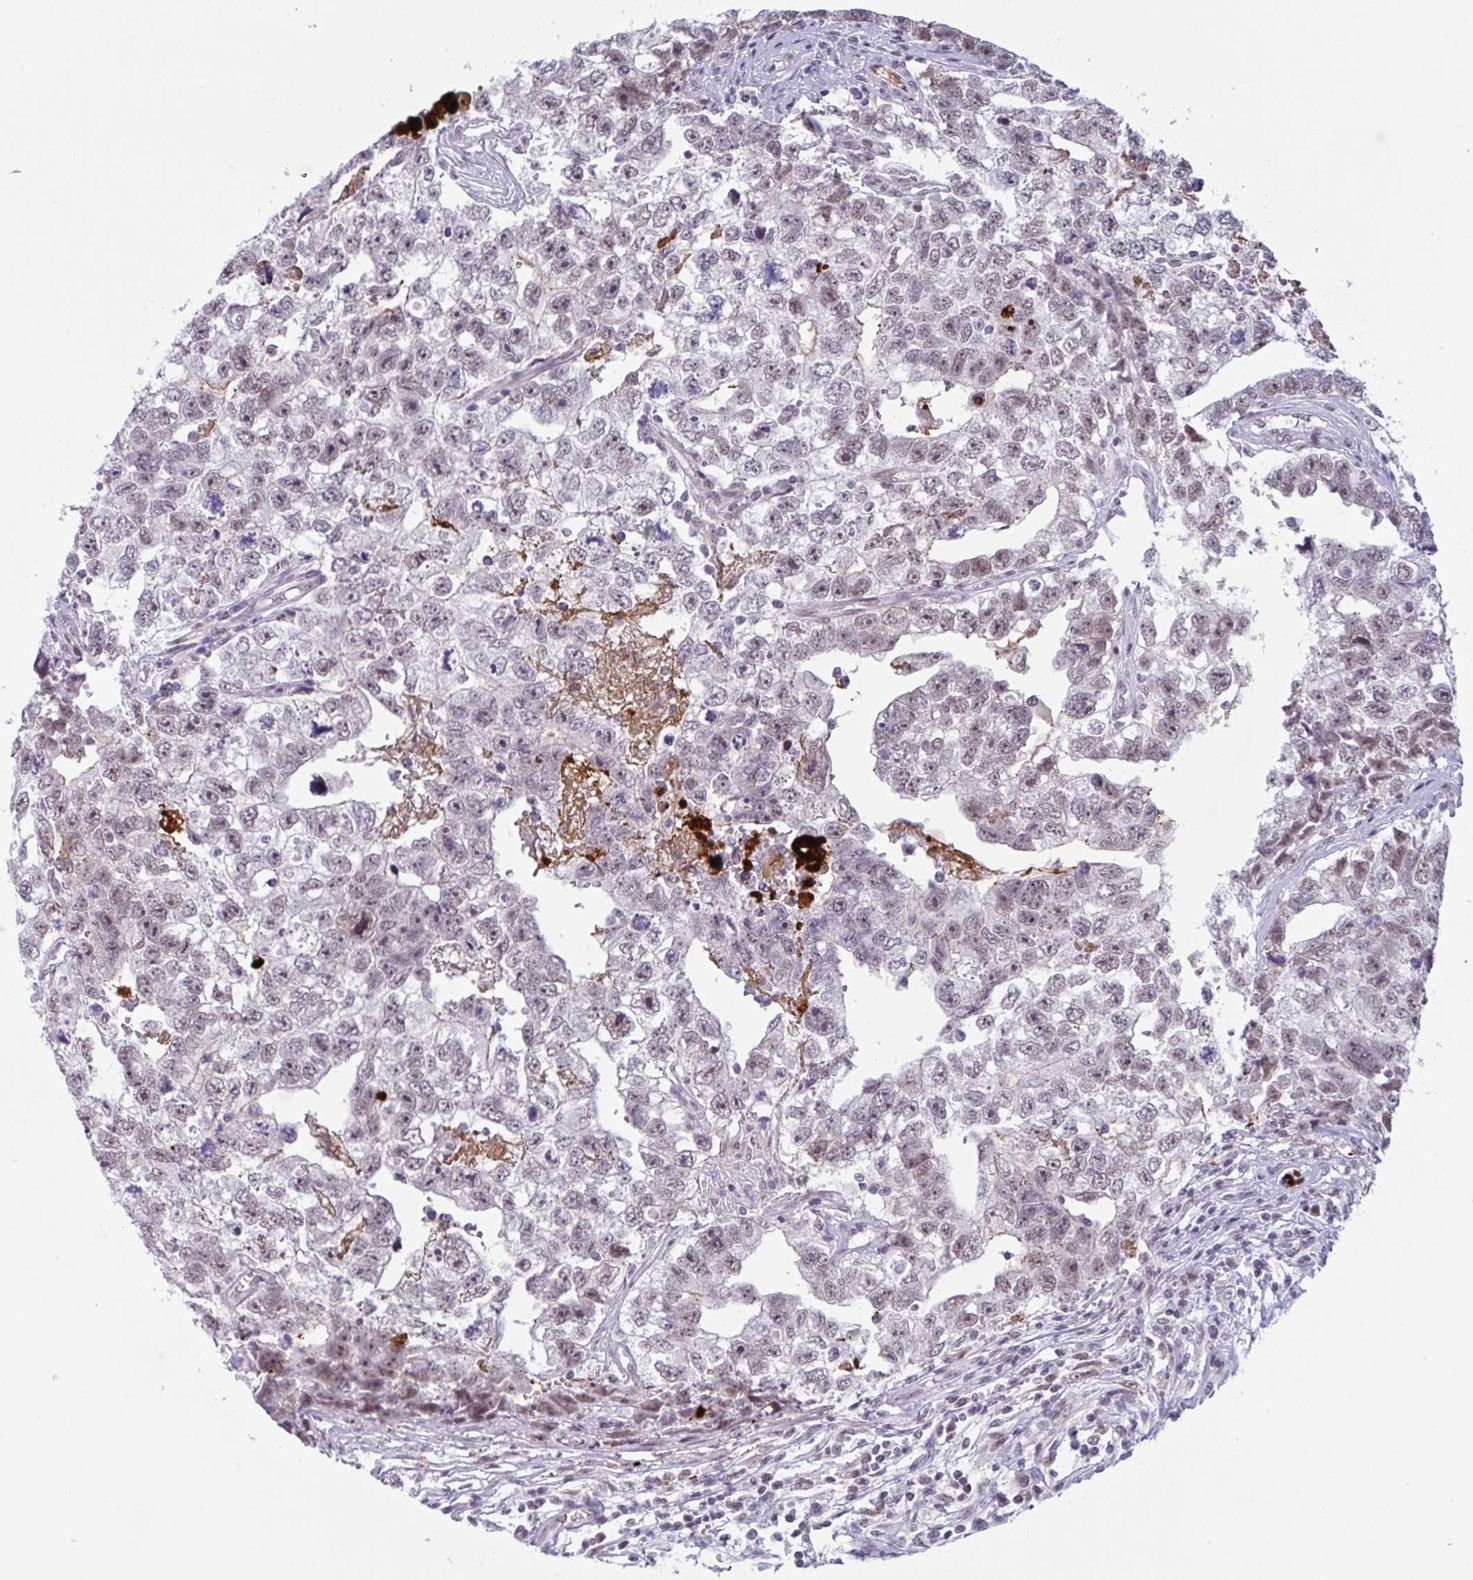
{"staining": {"intensity": "moderate", "quantity": "25%-75%", "location": "nuclear"}, "tissue": "testis cancer", "cell_type": "Tumor cells", "image_type": "cancer", "snomed": [{"axis": "morphology", "description": "Carcinoma, Embryonal, NOS"}, {"axis": "topography", "description": "Testis"}], "caption": "Immunohistochemistry (DAB) staining of testis cancer (embryonal carcinoma) exhibits moderate nuclear protein expression in approximately 25%-75% of tumor cells. (Brightfield microscopy of DAB IHC at high magnification).", "gene": "PLG", "patient": {"sex": "male", "age": 22}}